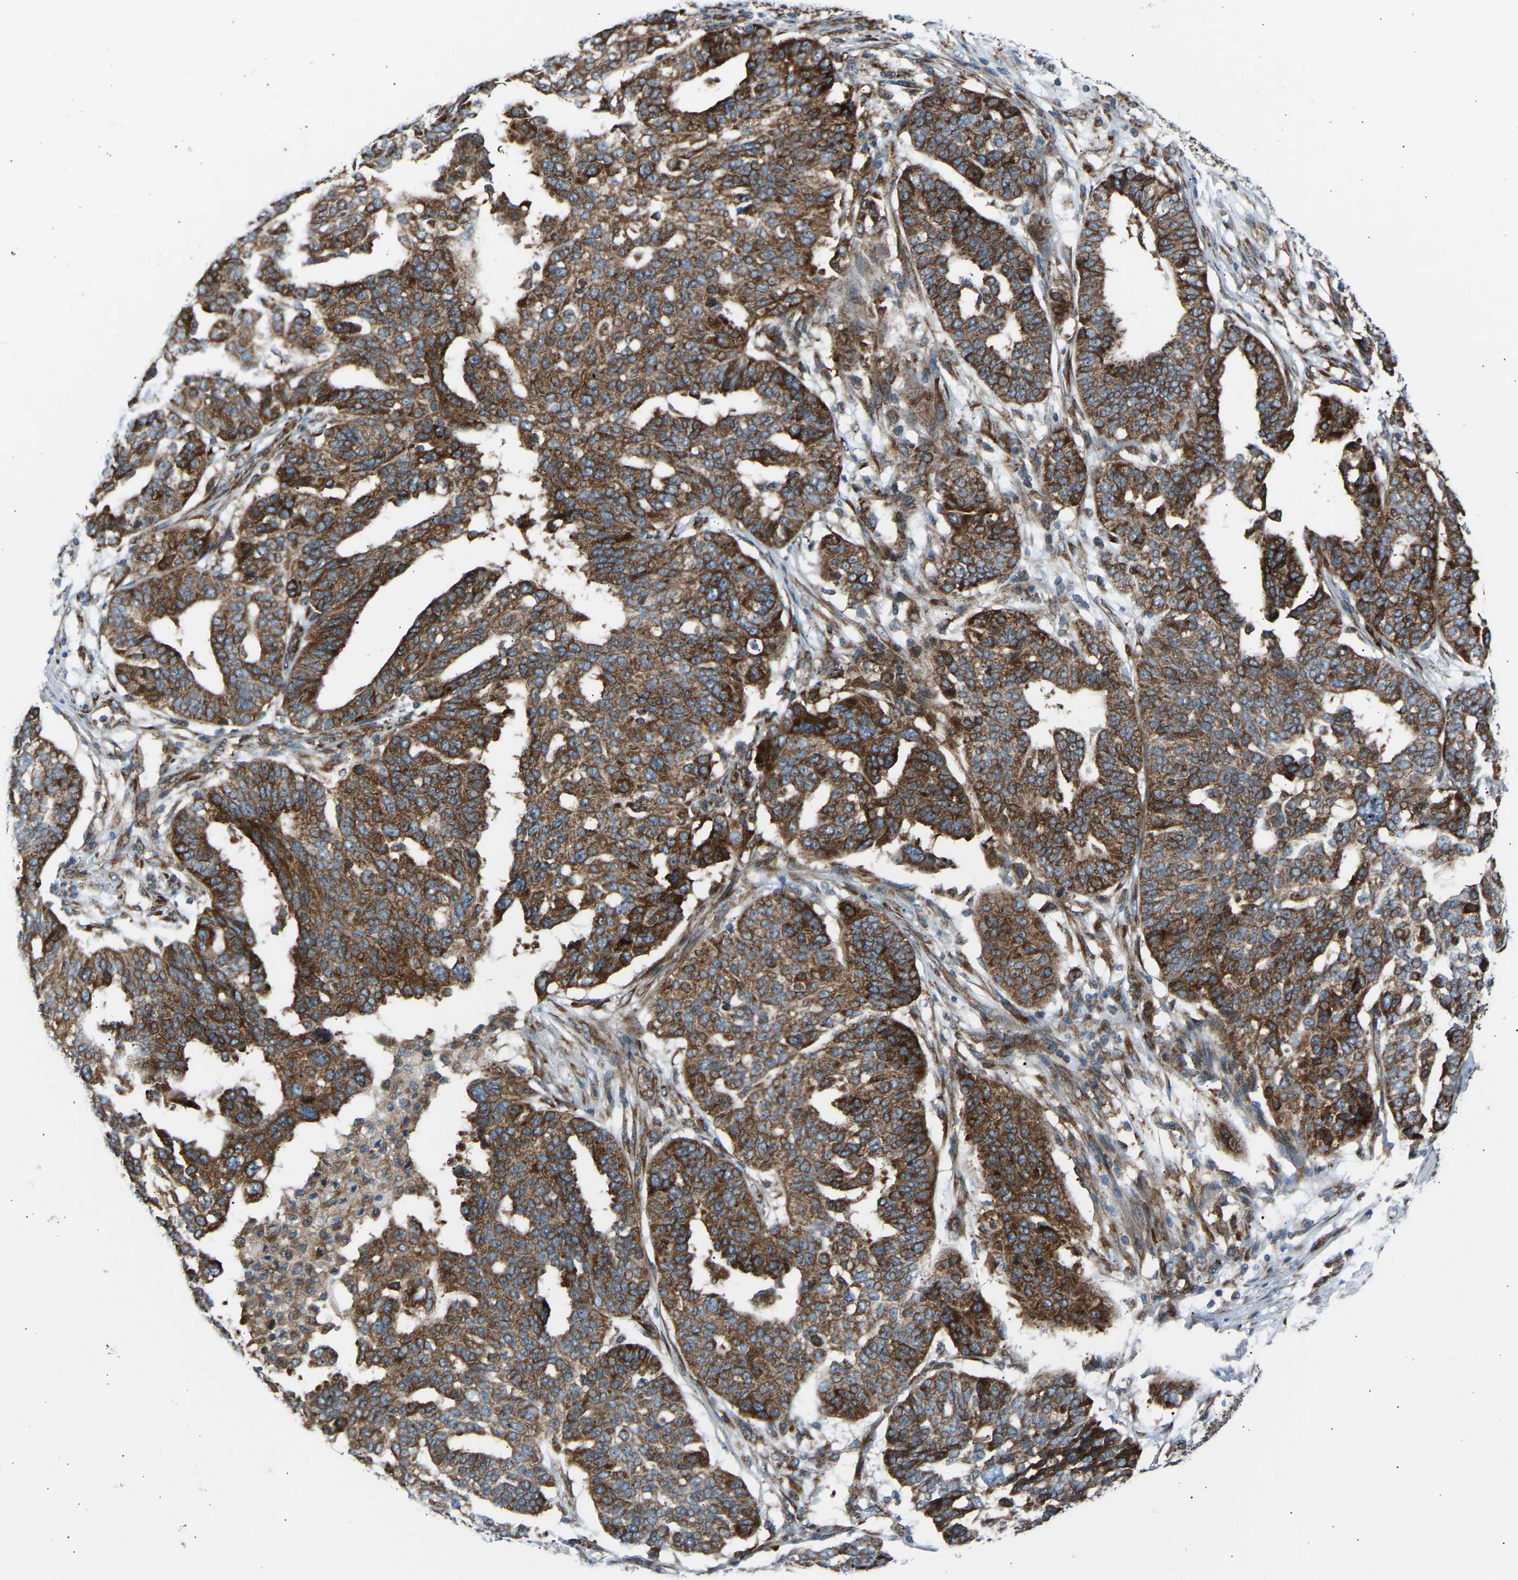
{"staining": {"intensity": "strong", "quantity": ">75%", "location": "cytoplasmic/membranous"}, "tissue": "ovarian cancer", "cell_type": "Tumor cells", "image_type": "cancer", "snomed": [{"axis": "morphology", "description": "Cystadenocarcinoma, serous, NOS"}, {"axis": "topography", "description": "Ovary"}], "caption": "An immunohistochemistry (IHC) histopathology image of tumor tissue is shown. Protein staining in brown labels strong cytoplasmic/membranous positivity in serous cystadenocarcinoma (ovarian) within tumor cells.", "gene": "VPS41", "patient": {"sex": "female", "age": 59}}